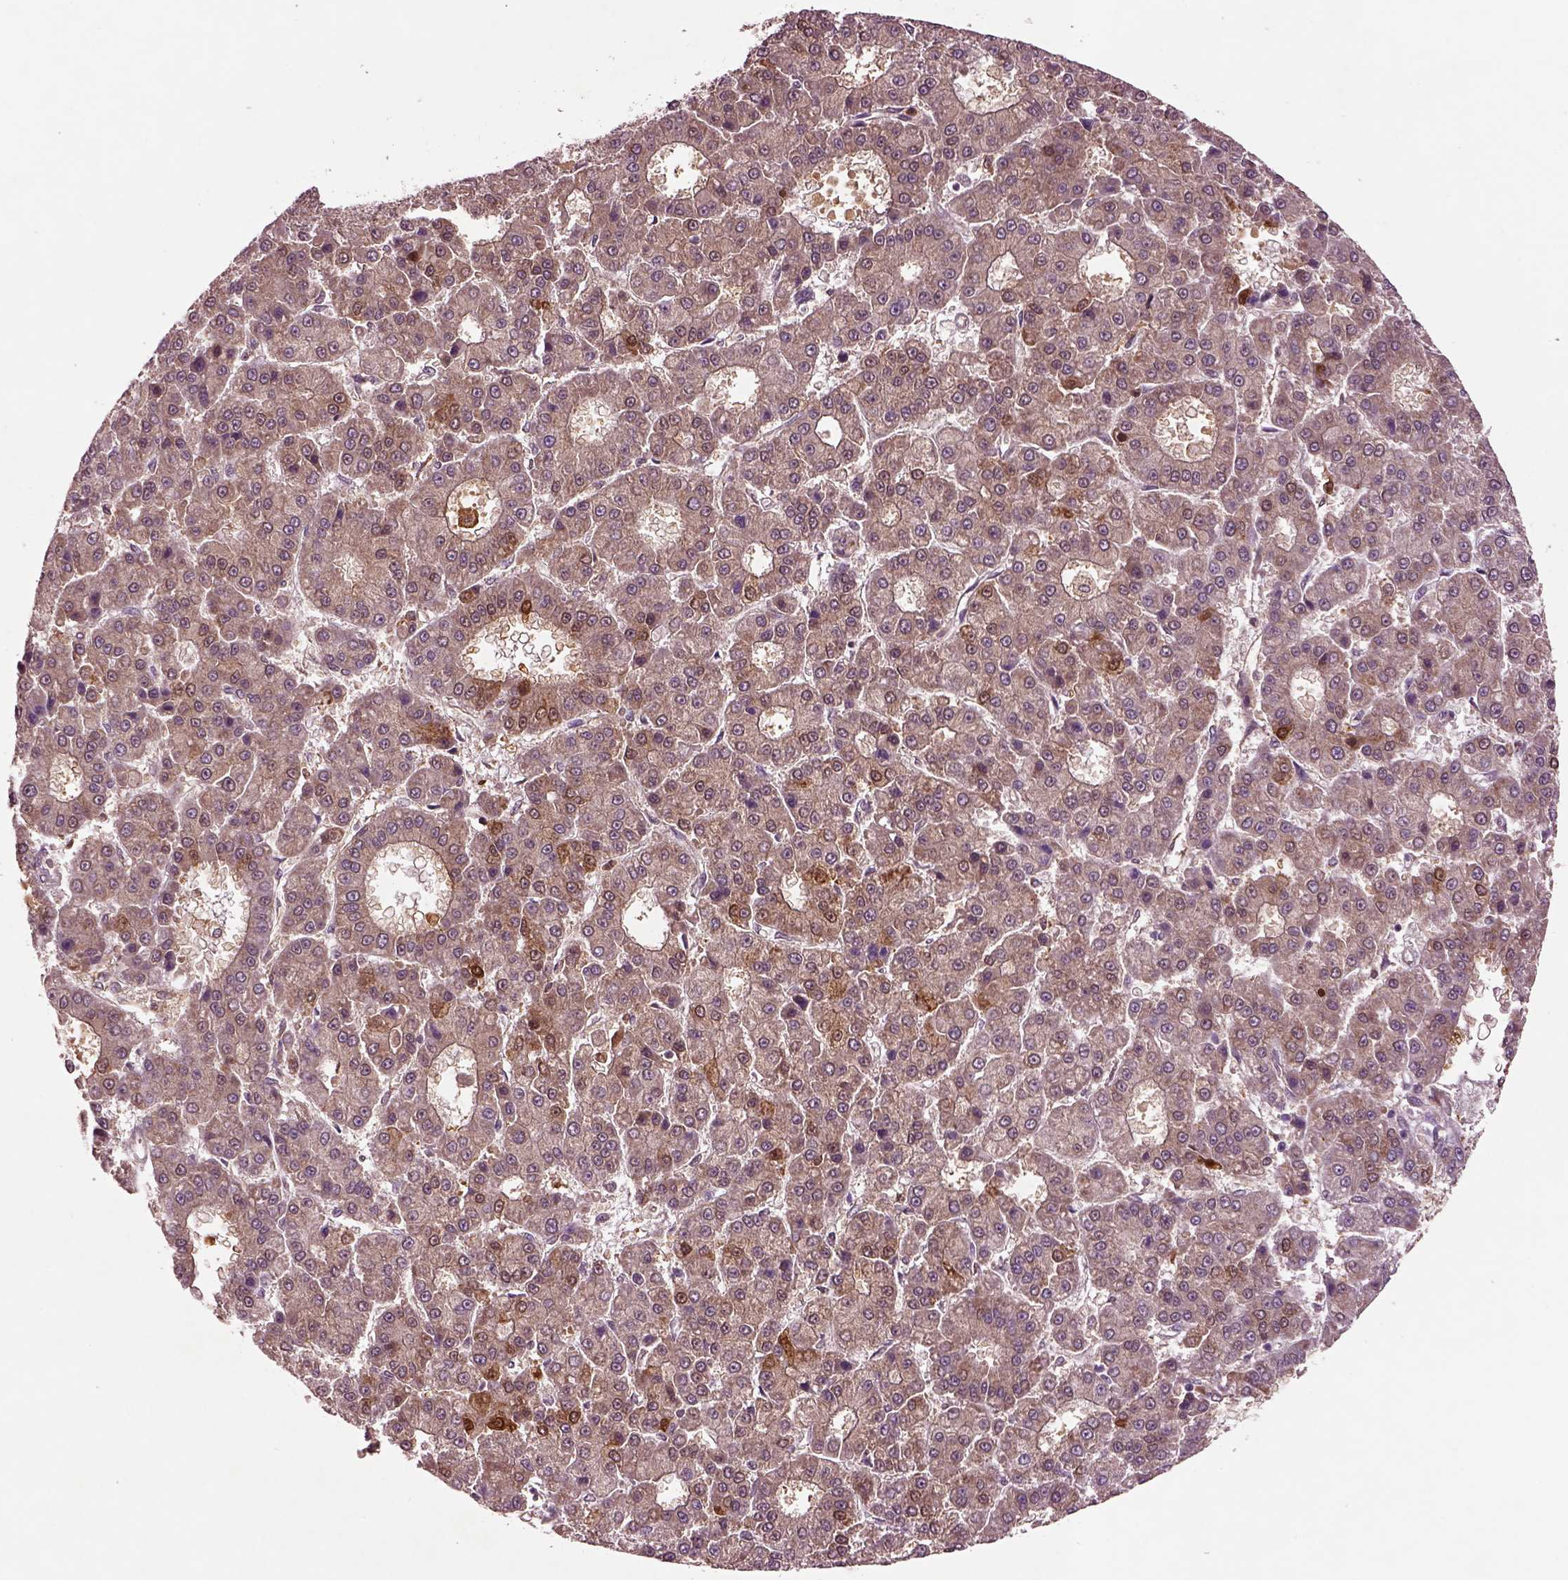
{"staining": {"intensity": "weak", "quantity": ">75%", "location": "cytoplasmic/membranous"}, "tissue": "liver cancer", "cell_type": "Tumor cells", "image_type": "cancer", "snomed": [{"axis": "morphology", "description": "Carcinoma, Hepatocellular, NOS"}, {"axis": "topography", "description": "Liver"}], "caption": "Liver cancer (hepatocellular carcinoma) stained for a protein shows weak cytoplasmic/membranous positivity in tumor cells.", "gene": "MDP1", "patient": {"sex": "male", "age": 70}}